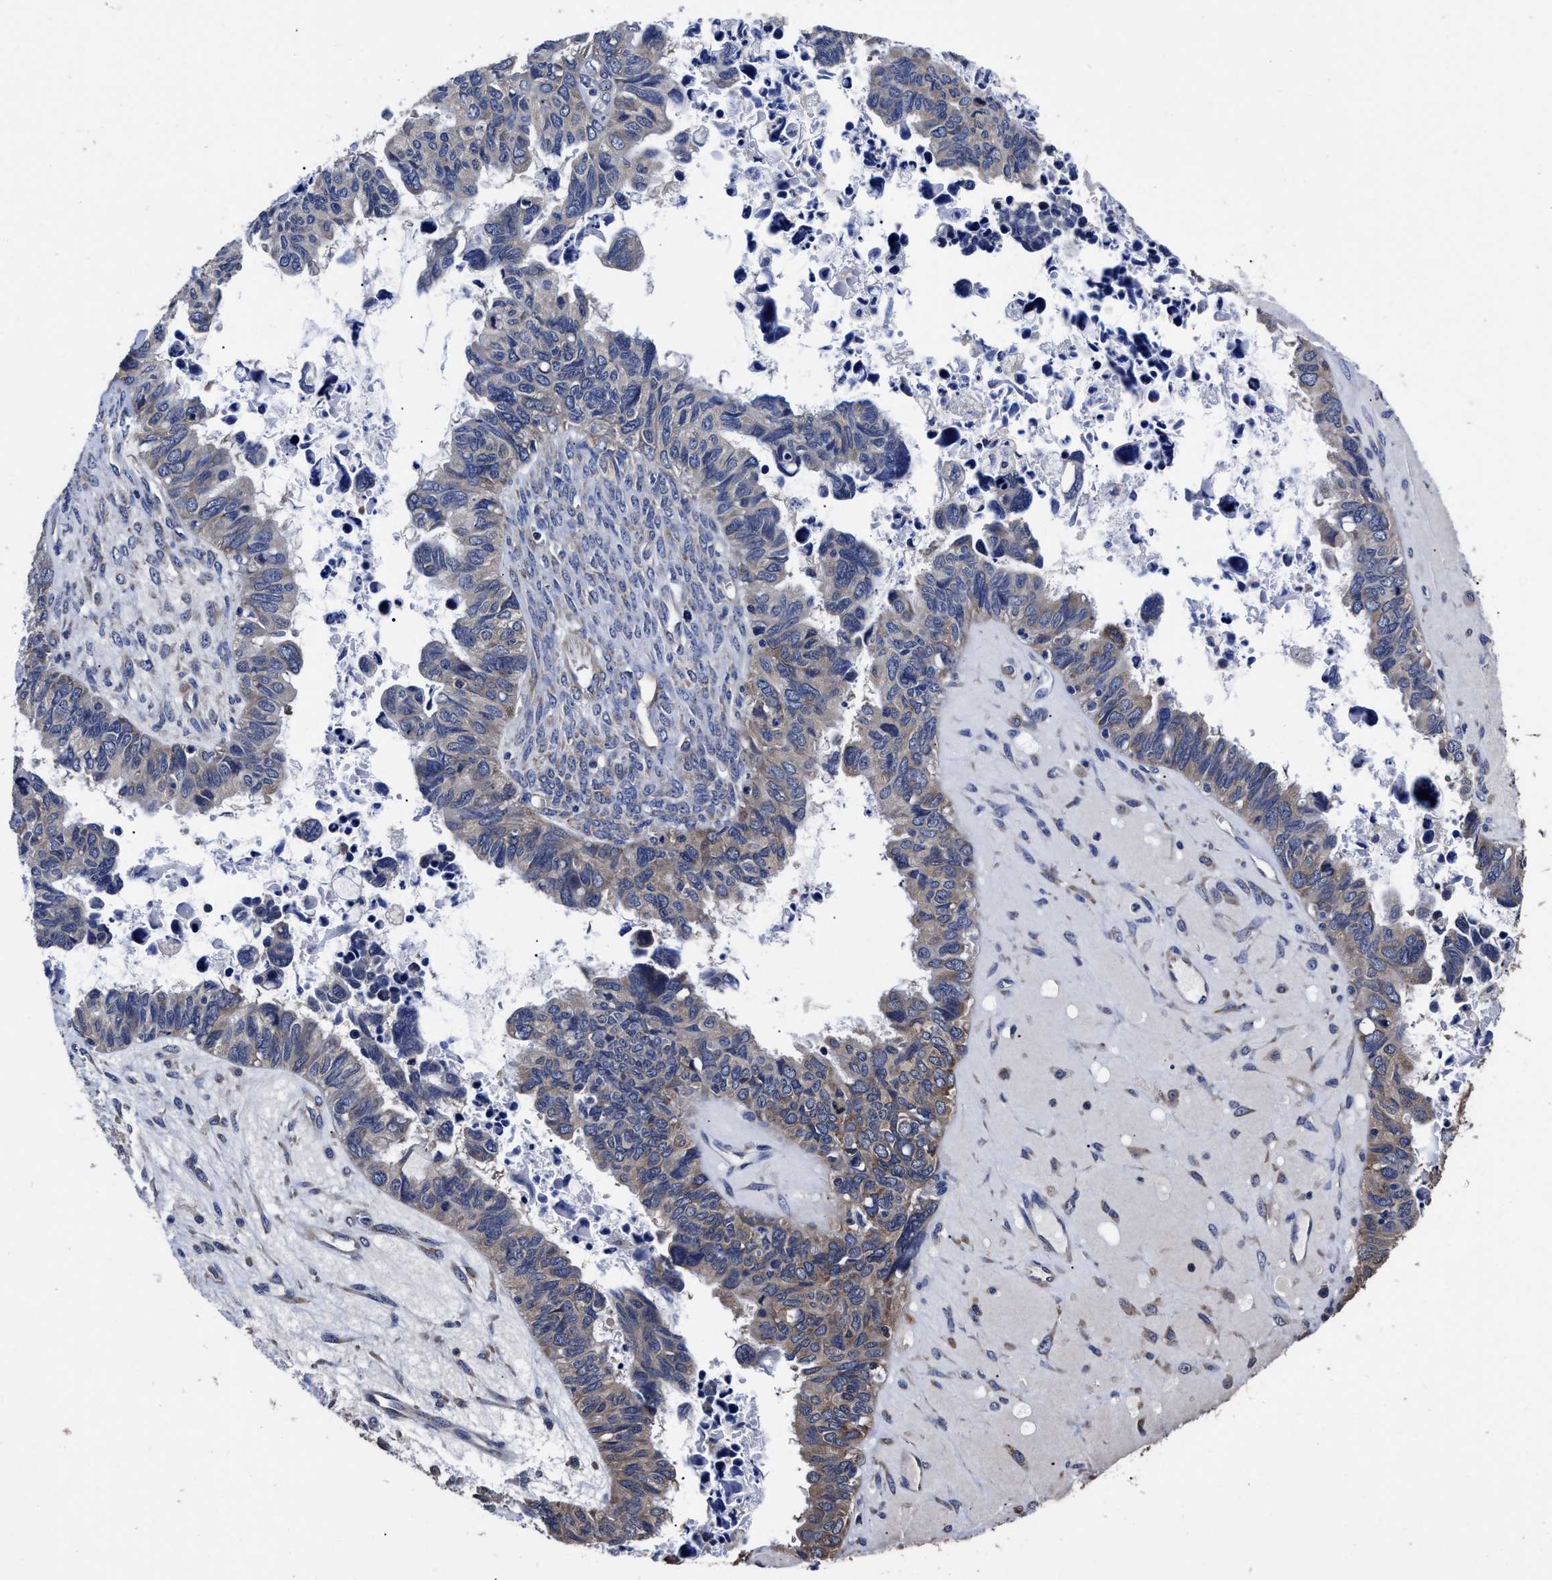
{"staining": {"intensity": "weak", "quantity": "25%-75%", "location": "cytoplasmic/membranous"}, "tissue": "ovarian cancer", "cell_type": "Tumor cells", "image_type": "cancer", "snomed": [{"axis": "morphology", "description": "Cystadenocarcinoma, serous, NOS"}, {"axis": "topography", "description": "Ovary"}], "caption": "High-magnification brightfield microscopy of ovarian cancer (serous cystadenocarcinoma) stained with DAB (3,3'-diaminobenzidine) (brown) and counterstained with hematoxylin (blue). tumor cells exhibit weak cytoplasmic/membranous positivity is identified in approximately25%-75% of cells. Immunohistochemistry stains the protein of interest in brown and the nuclei are stained blue.", "gene": "AVEN", "patient": {"sex": "female", "age": 79}}